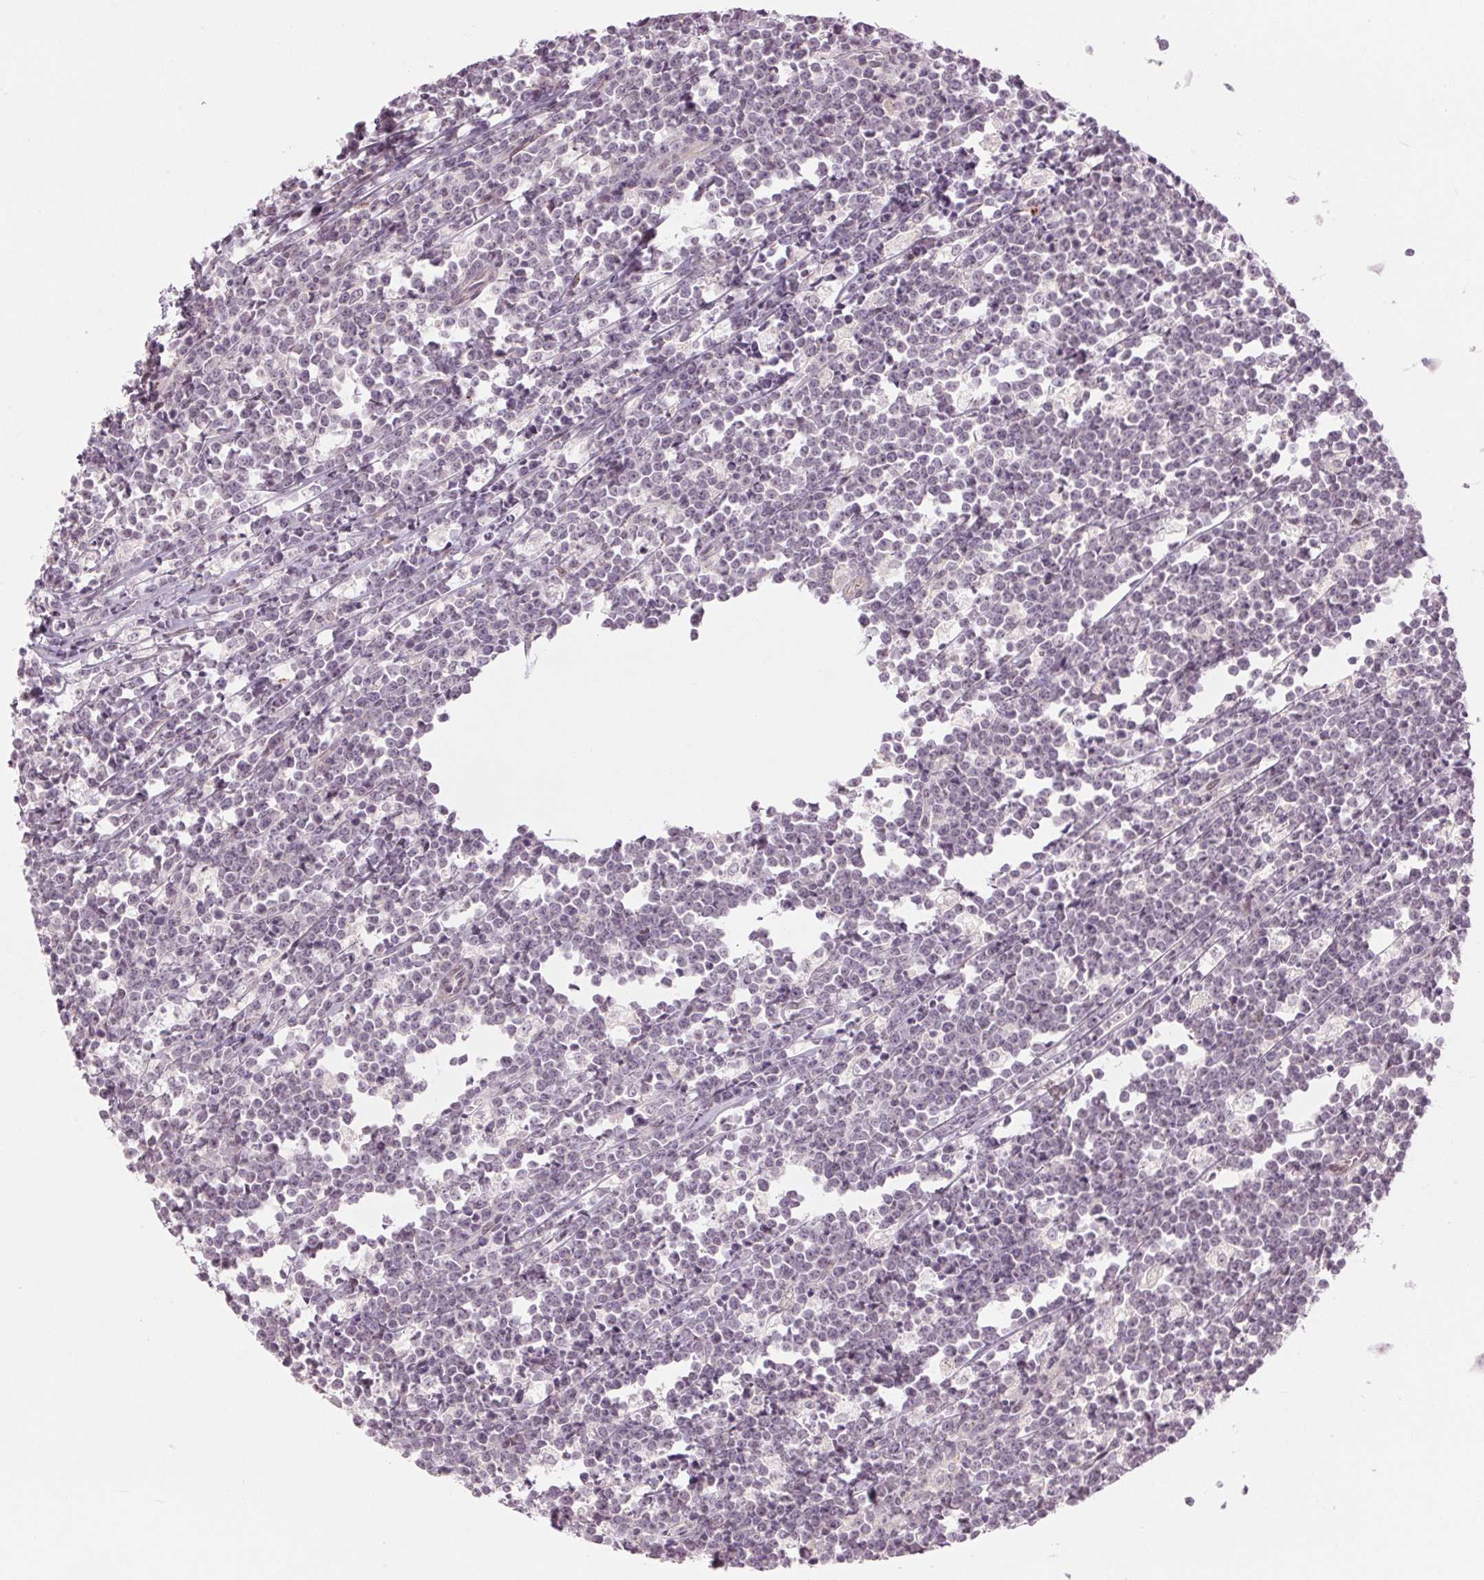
{"staining": {"intensity": "negative", "quantity": "none", "location": "none"}, "tissue": "lymphoma", "cell_type": "Tumor cells", "image_type": "cancer", "snomed": [{"axis": "morphology", "description": "Malignant lymphoma, non-Hodgkin's type, High grade"}, {"axis": "topography", "description": "Small intestine"}], "caption": "The micrograph exhibits no staining of tumor cells in lymphoma.", "gene": "TMED6", "patient": {"sex": "female", "age": 56}}